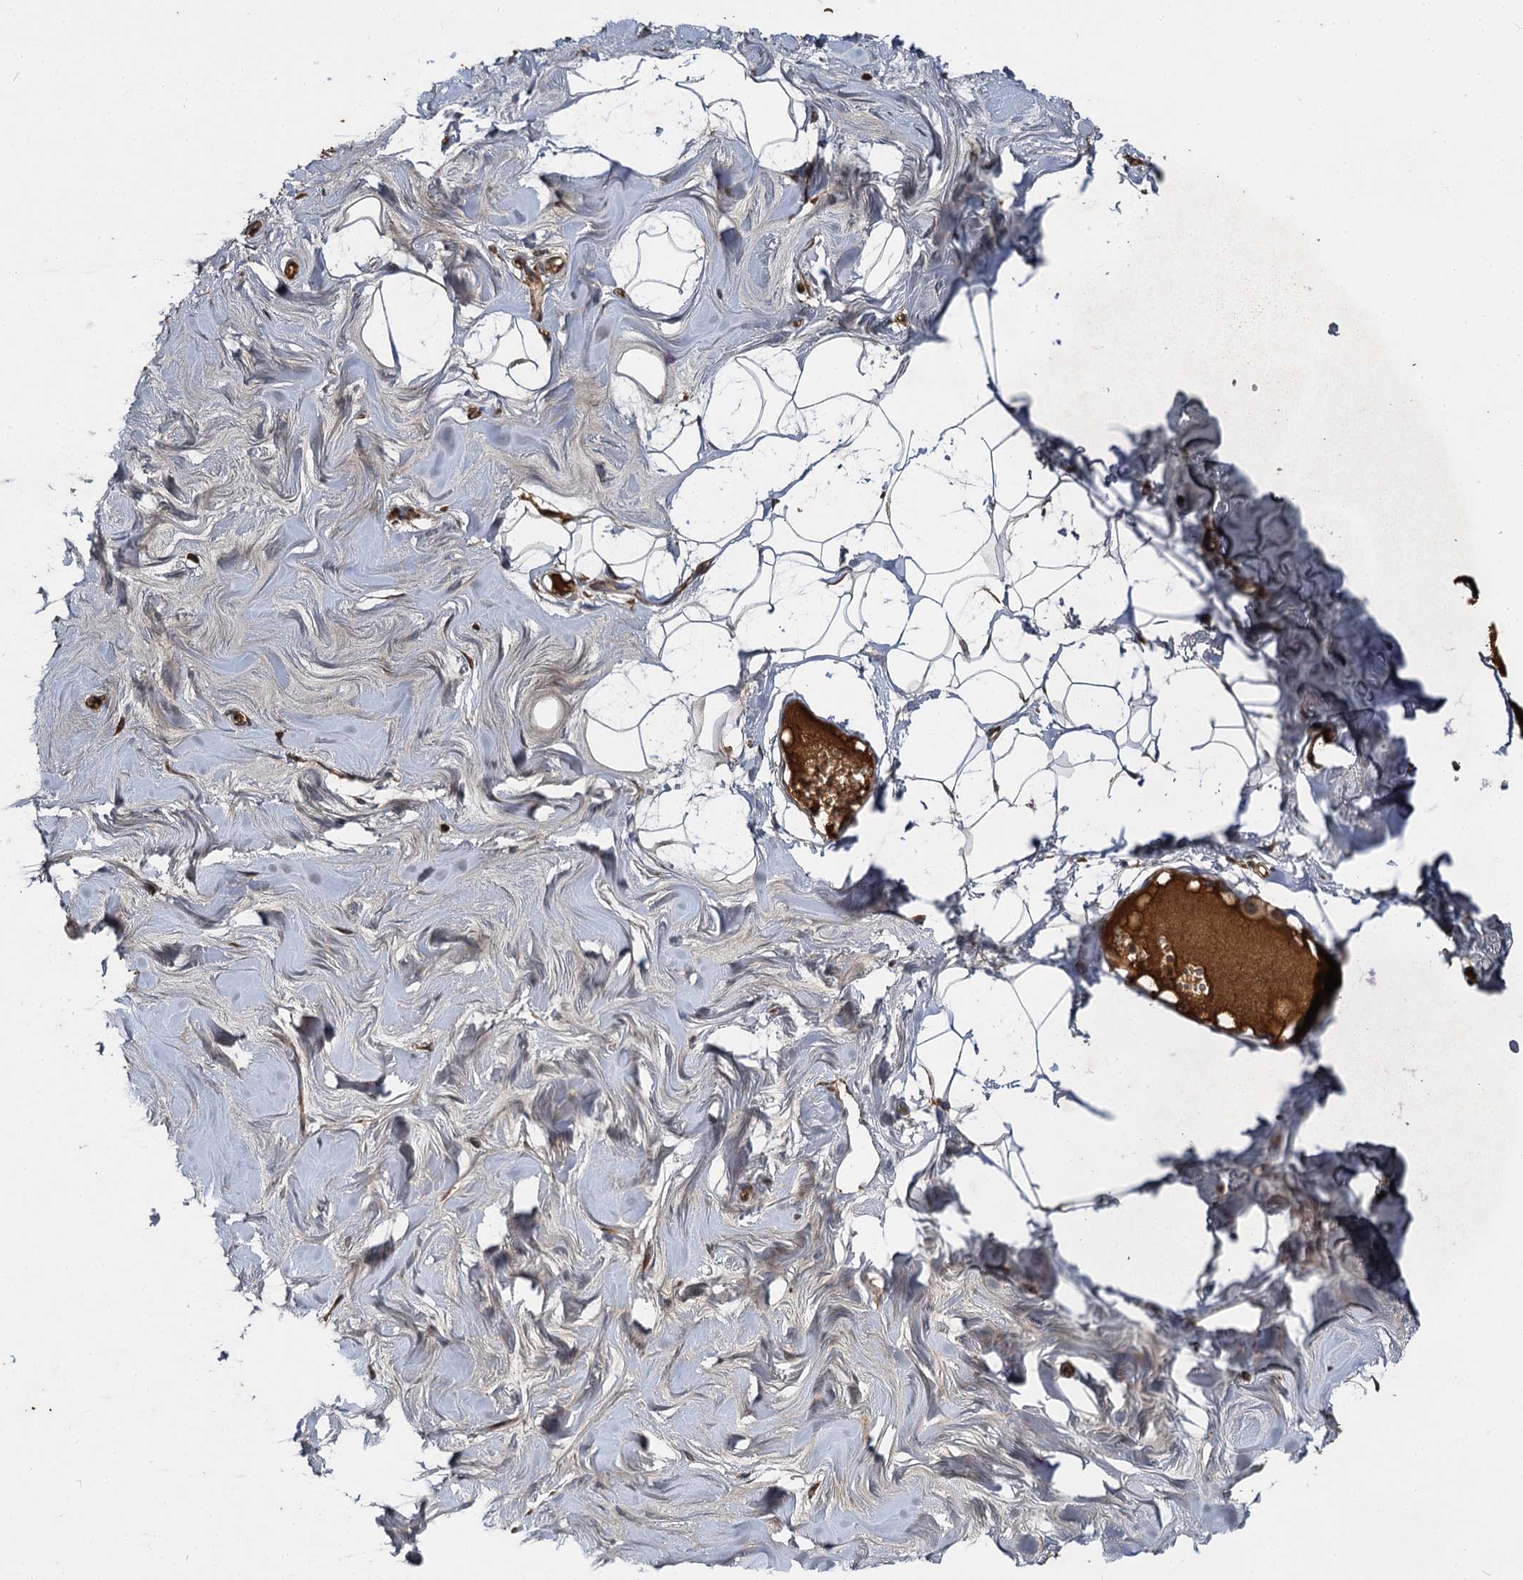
{"staining": {"intensity": "negative", "quantity": "none", "location": "none"}, "tissue": "breast", "cell_type": "Adipocytes", "image_type": "normal", "snomed": [{"axis": "morphology", "description": "Normal tissue, NOS"}, {"axis": "topography", "description": "Breast"}], "caption": "High magnification brightfield microscopy of unremarkable breast stained with DAB (brown) and counterstained with hematoxylin (blue): adipocytes show no significant expression.", "gene": "BCS1L", "patient": {"sex": "female", "age": 27}}